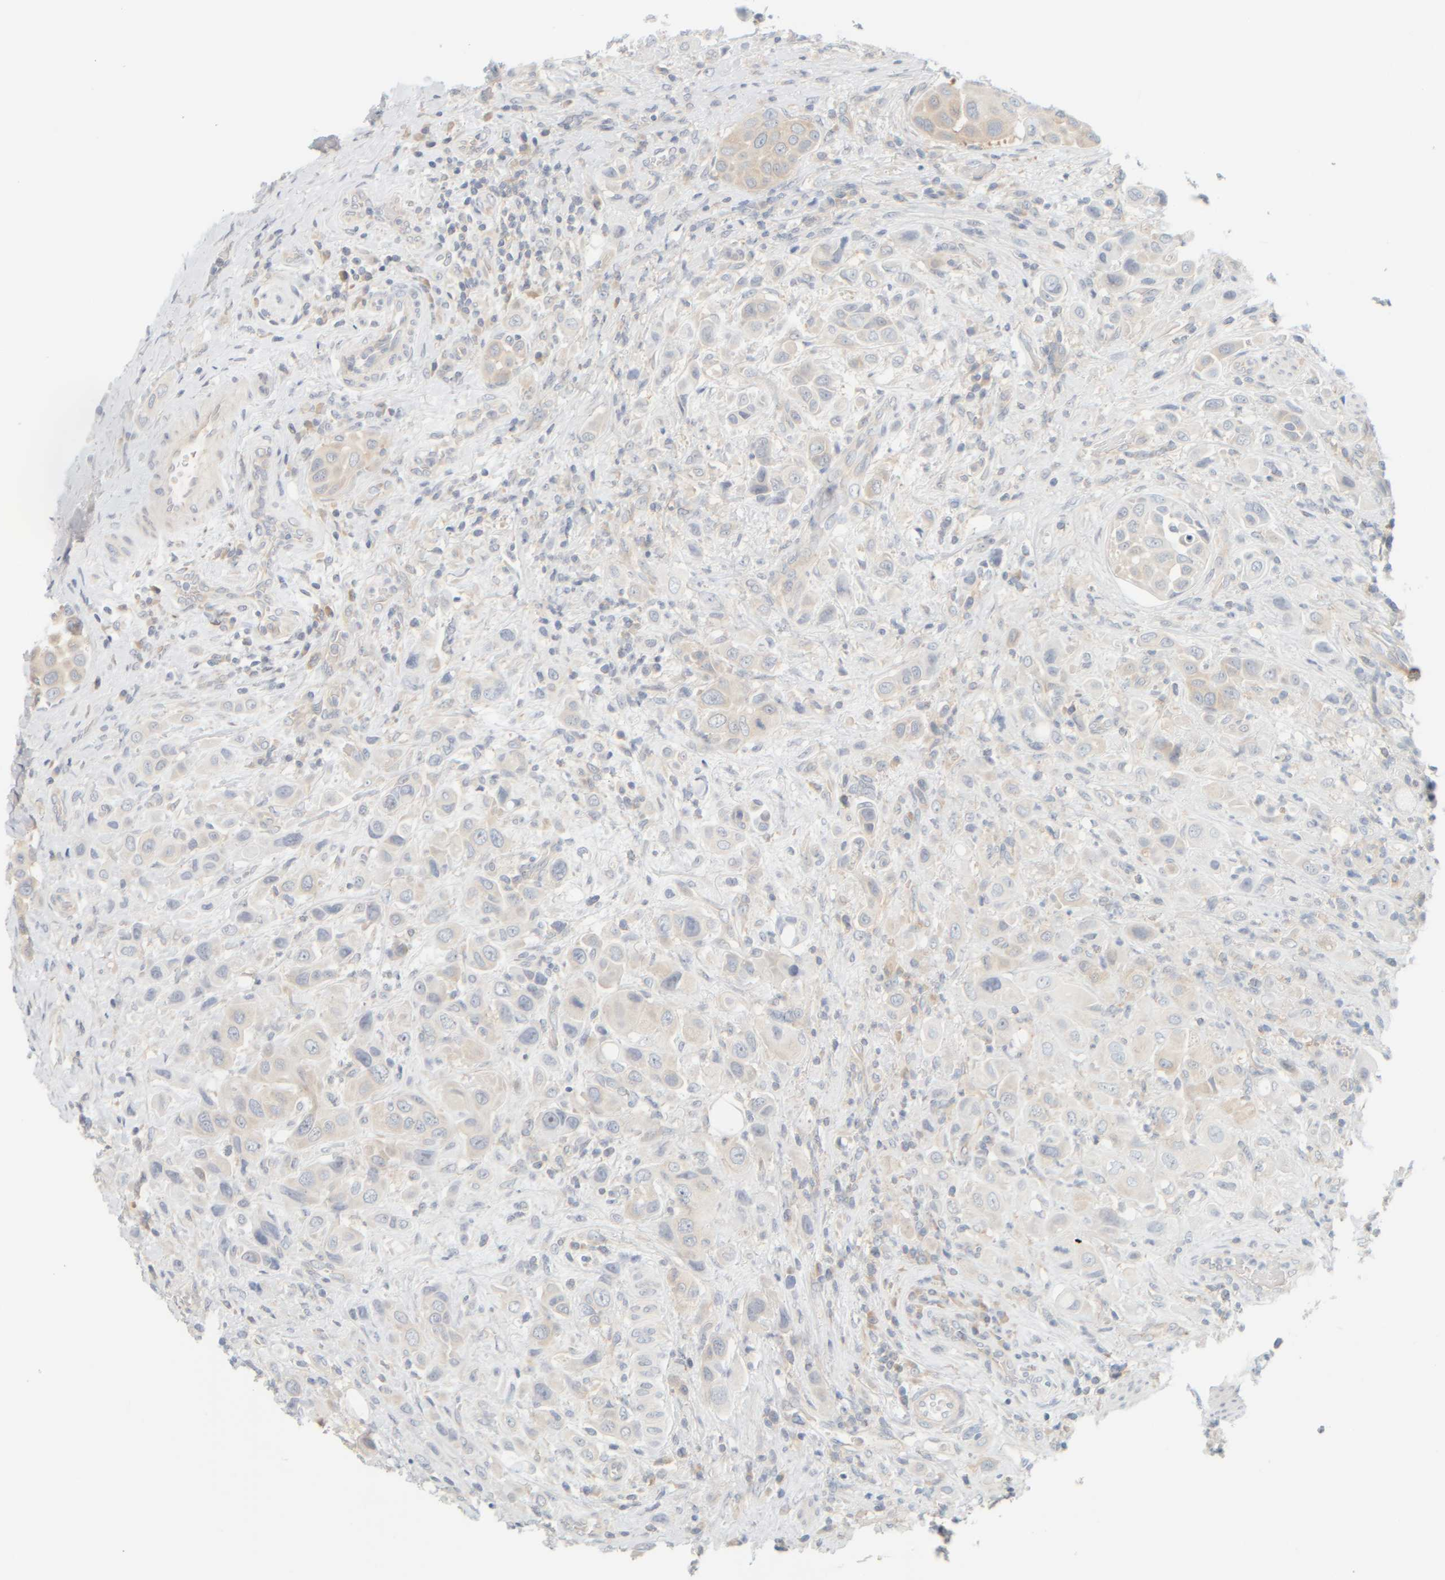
{"staining": {"intensity": "negative", "quantity": "none", "location": "none"}, "tissue": "urothelial cancer", "cell_type": "Tumor cells", "image_type": "cancer", "snomed": [{"axis": "morphology", "description": "Urothelial carcinoma, High grade"}, {"axis": "topography", "description": "Urinary bladder"}], "caption": "This is an immunohistochemistry micrograph of urothelial cancer. There is no staining in tumor cells.", "gene": "PTGES3L-AARSD1", "patient": {"sex": "male", "age": 50}}